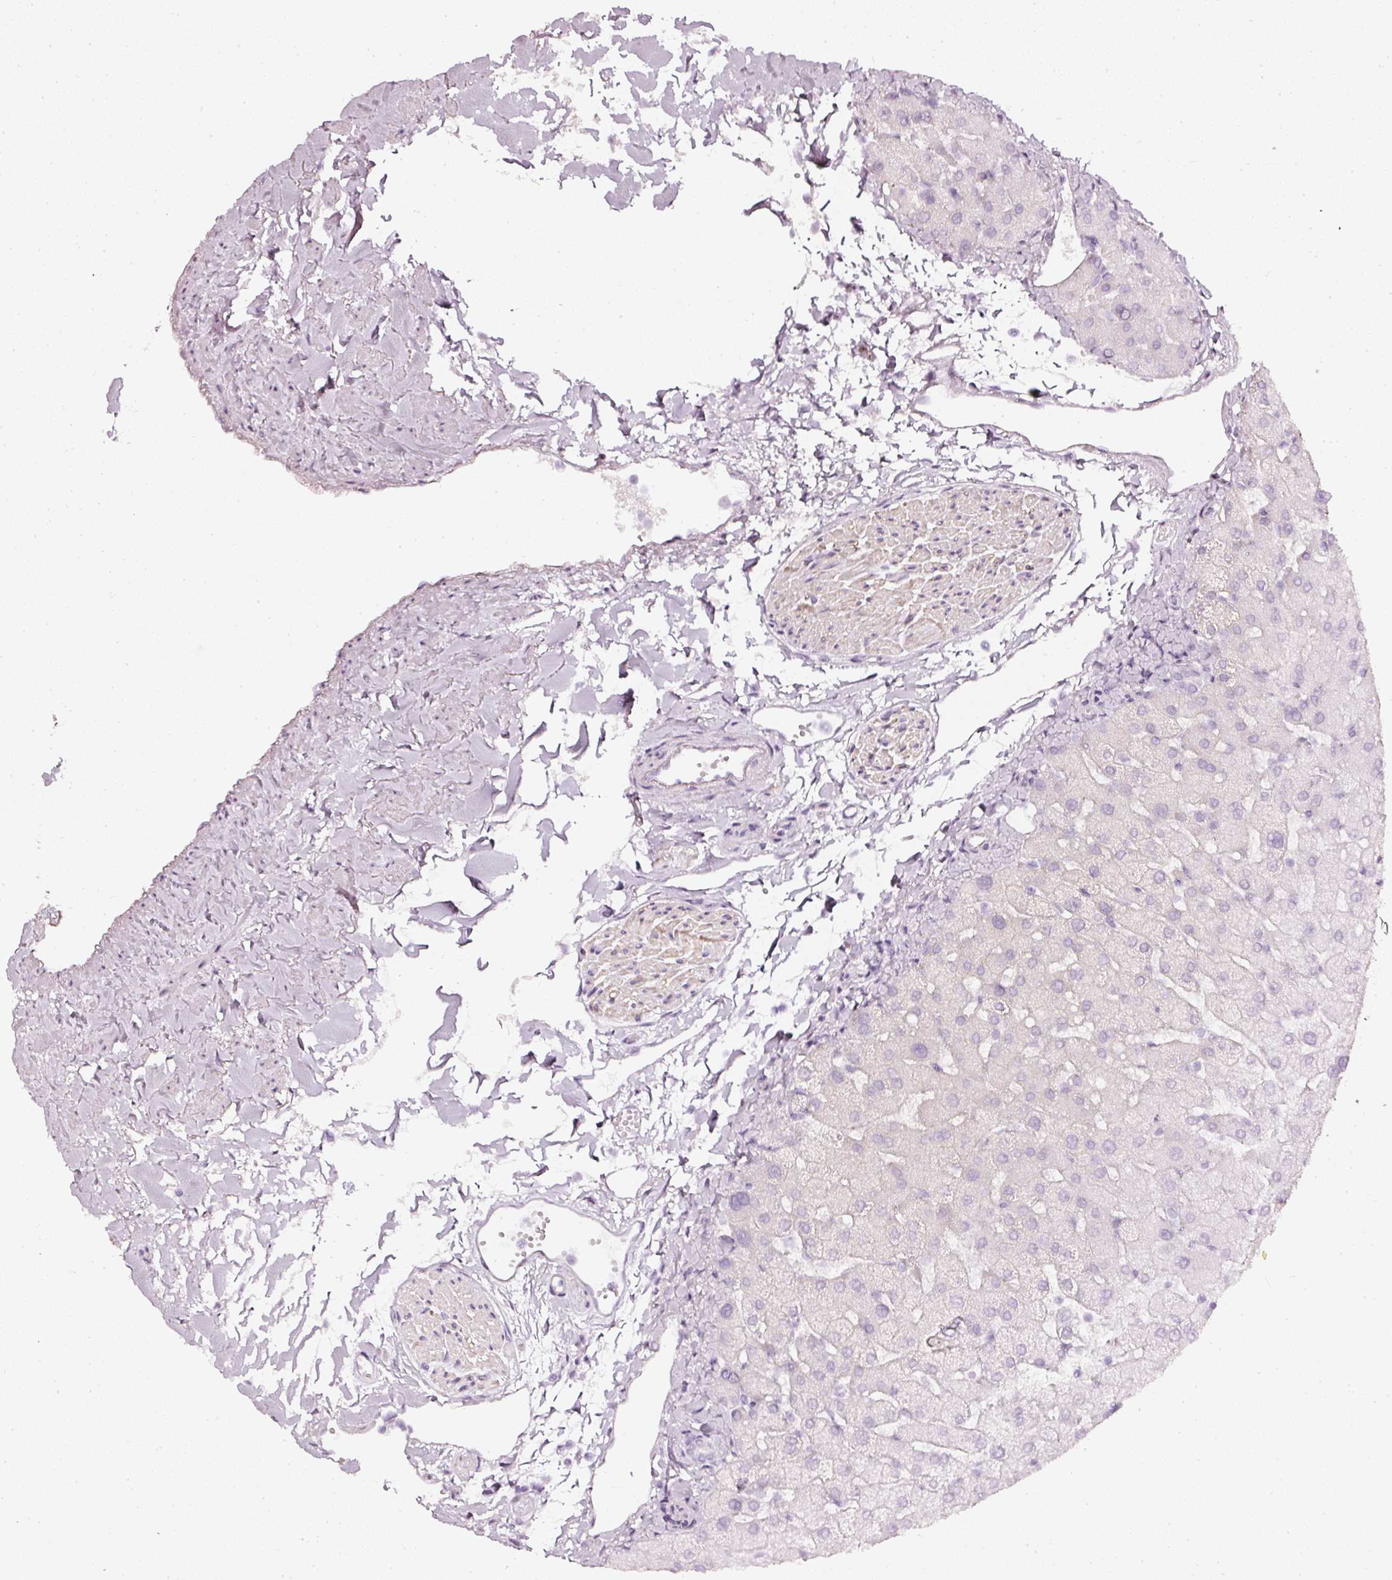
{"staining": {"intensity": "negative", "quantity": "none", "location": "none"}, "tissue": "liver", "cell_type": "Cholangiocytes", "image_type": "normal", "snomed": [{"axis": "morphology", "description": "Normal tissue, NOS"}, {"axis": "topography", "description": "Liver"}], "caption": "Protein analysis of normal liver reveals no significant staining in cholangiocytes. (Brightfield microscopy of DAB IHC at high magnification).", "gene": "CNP", "patient": {"sex": "female", "age": 54}}